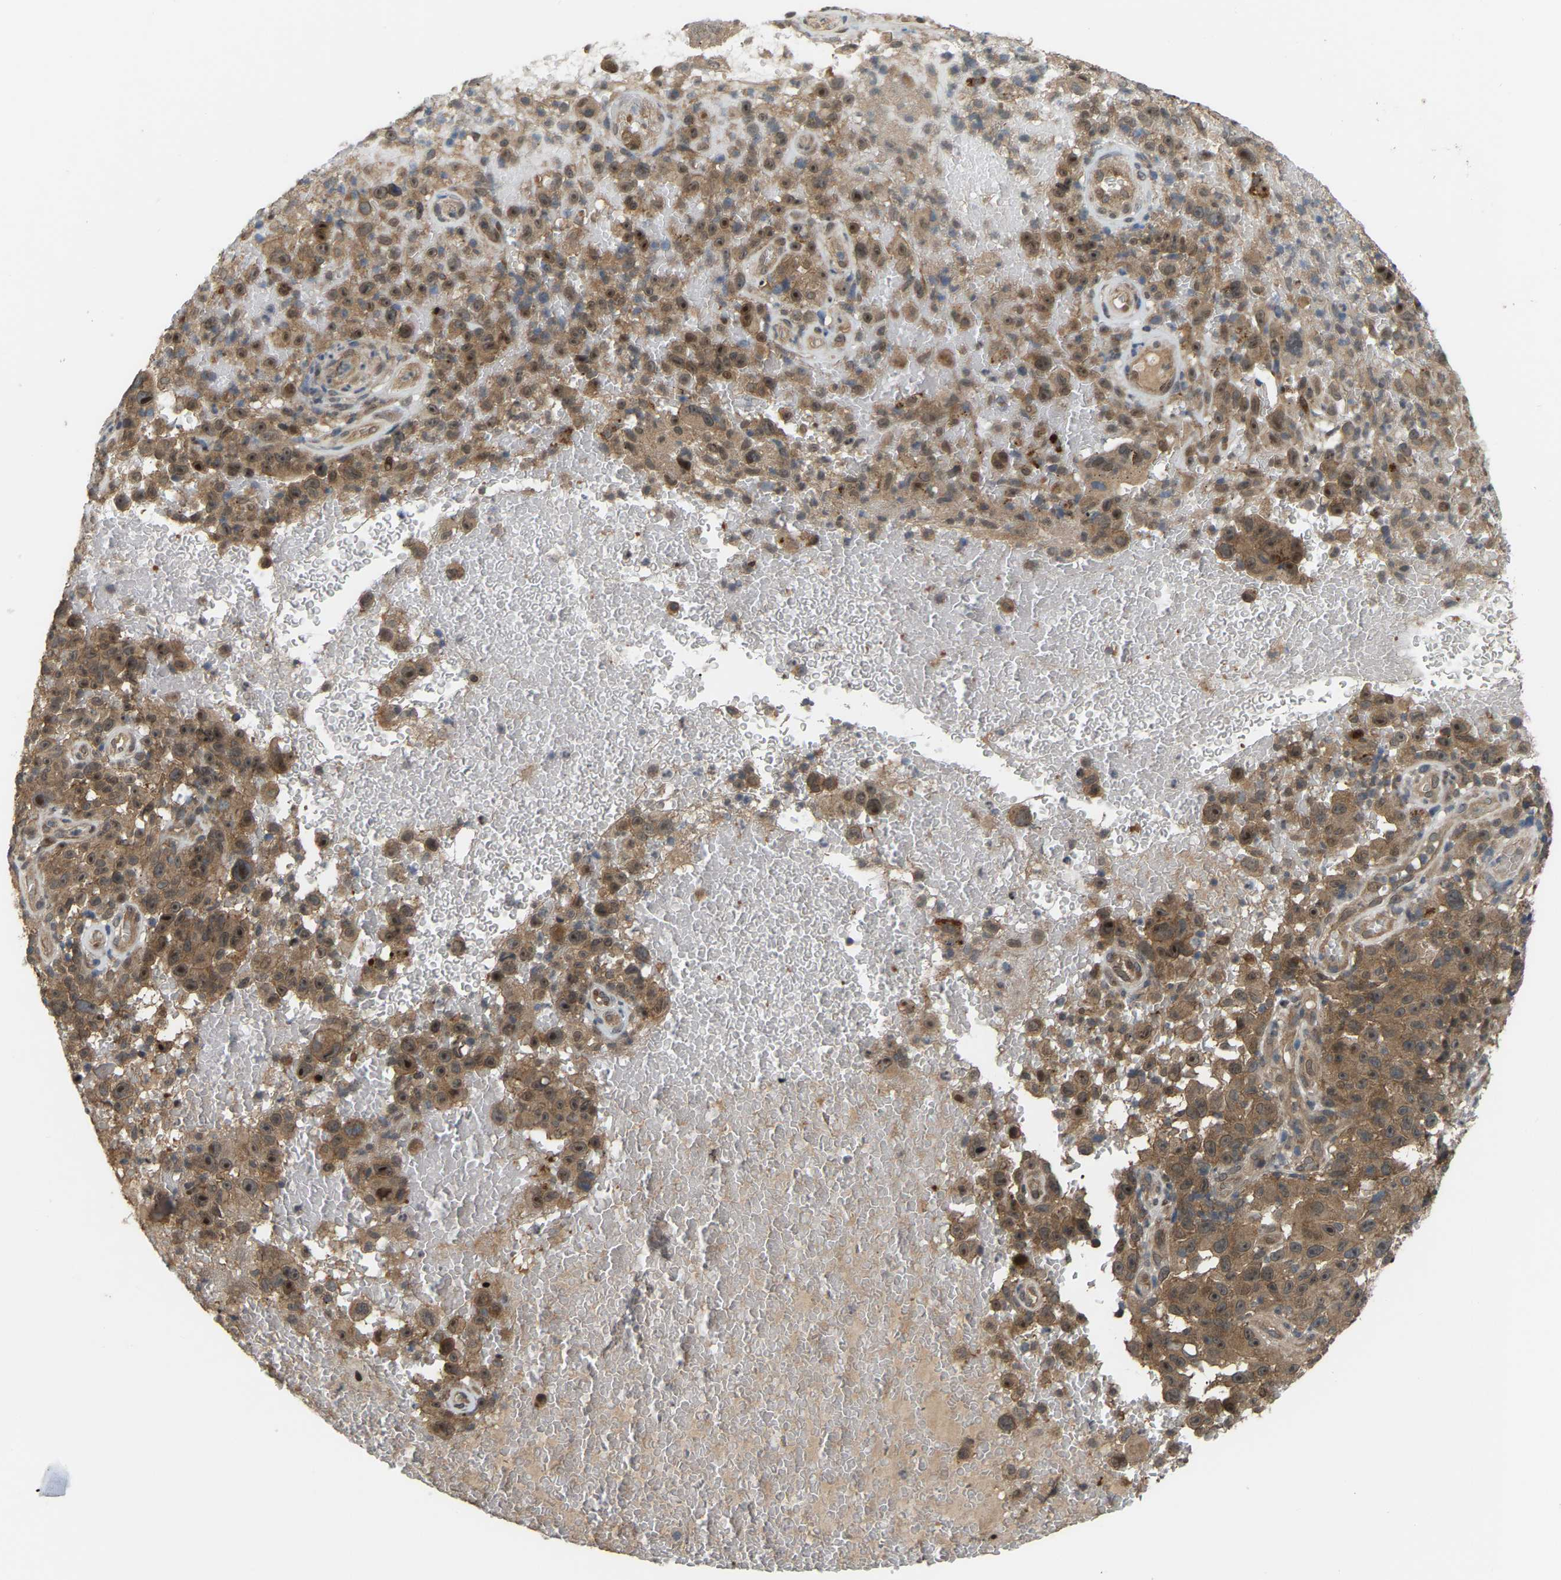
{"staining": {"intensity": "moderate", "quantity": ">75%", "location": "cytoplasmic/membranous,nuclear"}, "tissue": "melanoma", "cell_type": "Tumor cells", "image_type": "cancer", "snomed": [{"axis": "morphology", "description": "Malignant melanoma, NOS"}, {"axis": "topography", "description": "Skin"}], "caption": "The photomicrograph reveals a brown stain indicating the presence of a protein in the cytoplasmic/membranous and nuclear of tumor cells in melanoma.", "gene": "CROT", "patient": {"sex": "female", "age": 82}}